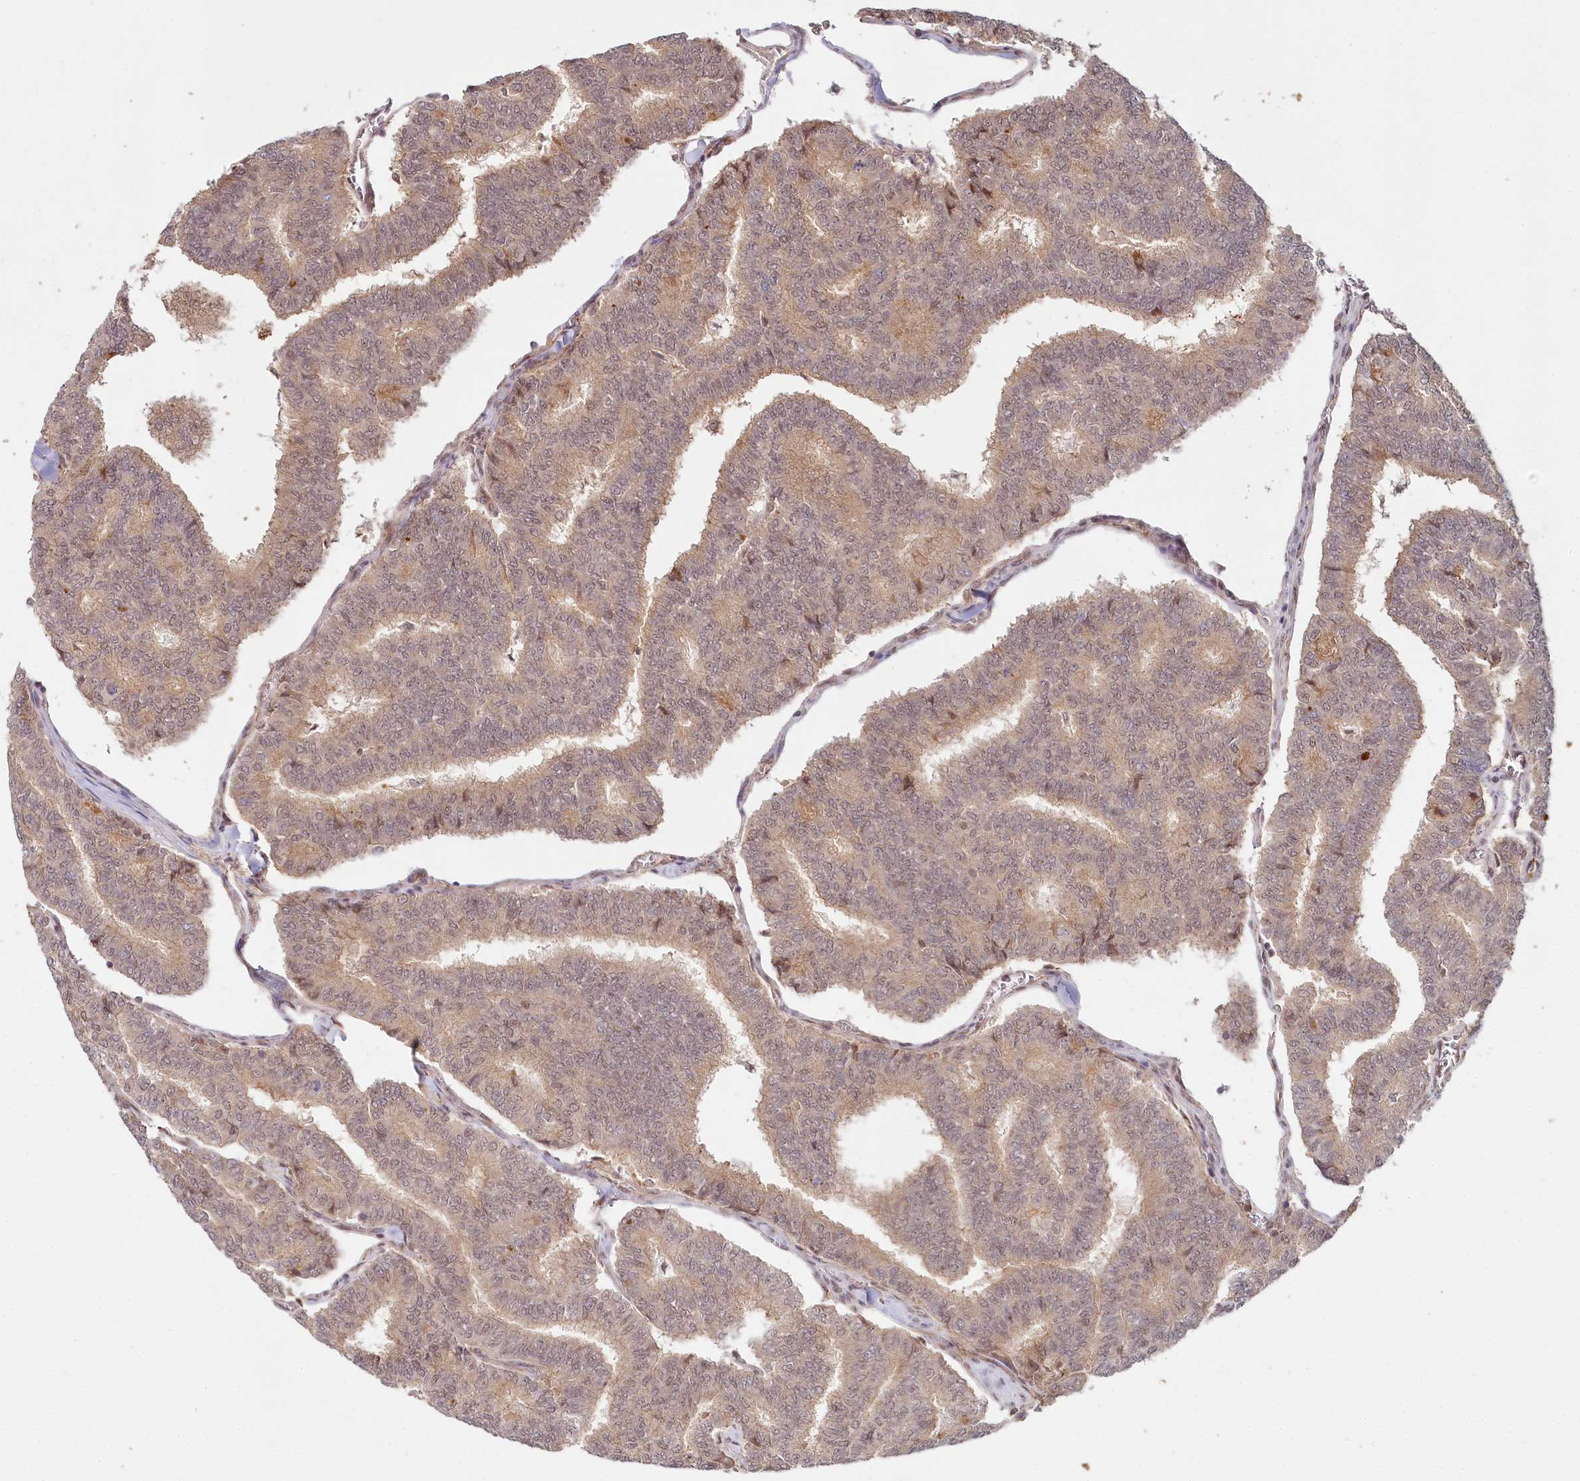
{"staining": {"intensity": "weak", "quantity": ">75%", "location": "cytoplasmic/membranous,nuclear"}, "tissue": "thyroid cancer", "cell_type": "Tumor cells", "image_type": "cancer", "snomed": [{"axis": "morphology", "description": "Papillary adenocarcinoma, NOS"}, {"axis": "topography", "description": "Thyroid gland"}], "caption": "Weak cytoplasmic/membranous and nuclear protein expression is present in about >75% of tumor cells in papillary adenocarcinoma (thyroid).", "gene": "CCDC65", "patient": {"sex": "female", "age": 35}}